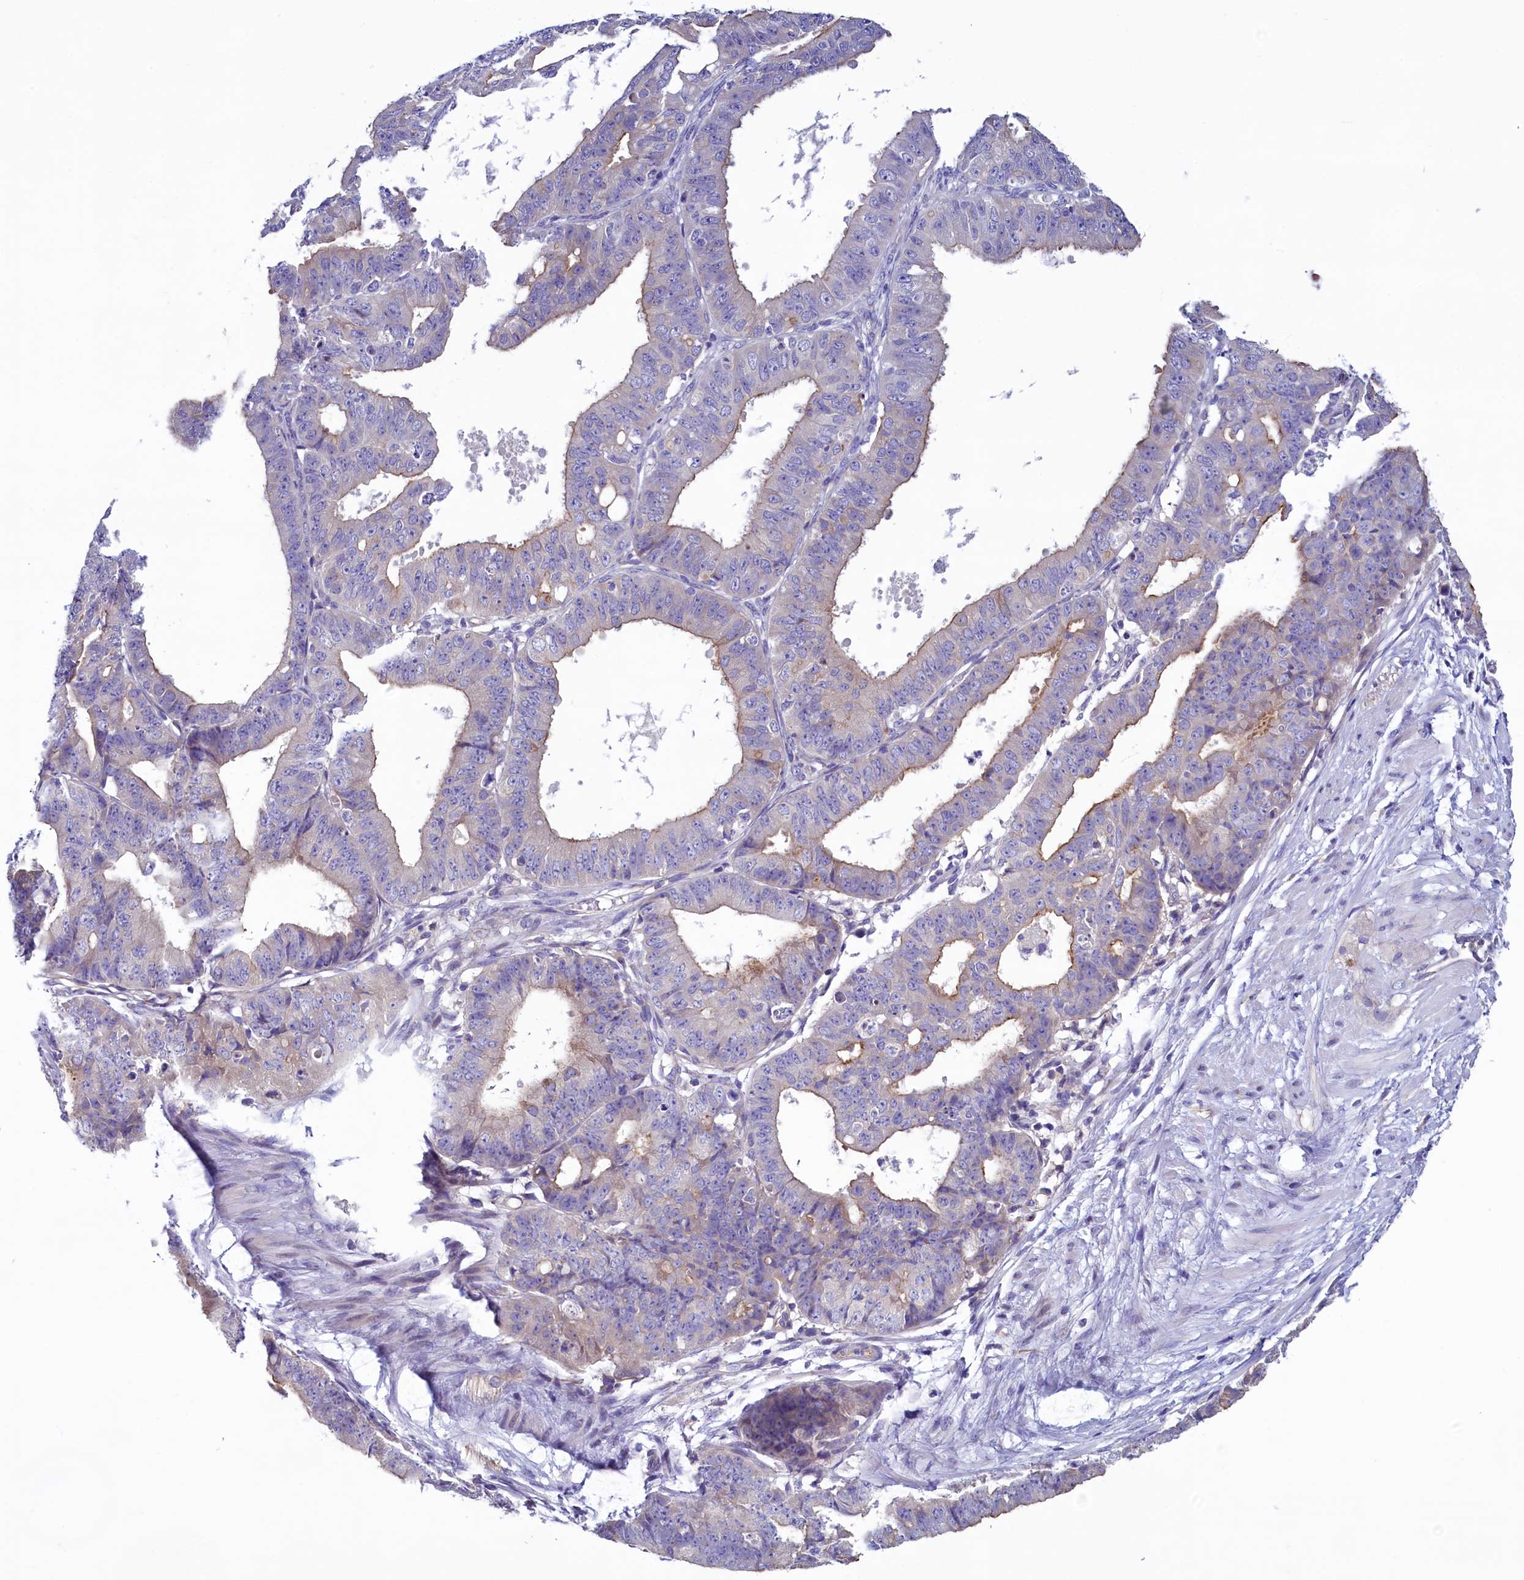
{"staining": {"intensity": "weak", "quantity": "<25%", "location": "cytoplasmic/membranous"}, "tissue": "ovarian cancer", "cell_type": "Tumor cells", "image_type": "cancer", "snomed": [{"axis": "morphology", "description": "Carcinoma, endometroid"}, {"axis": "topography", "description": "Appendix"}, {"axis": "topography", "description": "Ovary"}], "caption": "Ovarian endometroid carcinoma stained for a protein using immunohistochemistry reveals no expression tumor cells.", "gene": "KRBOX5", "patient": {"sex": "female", "age": 42}}